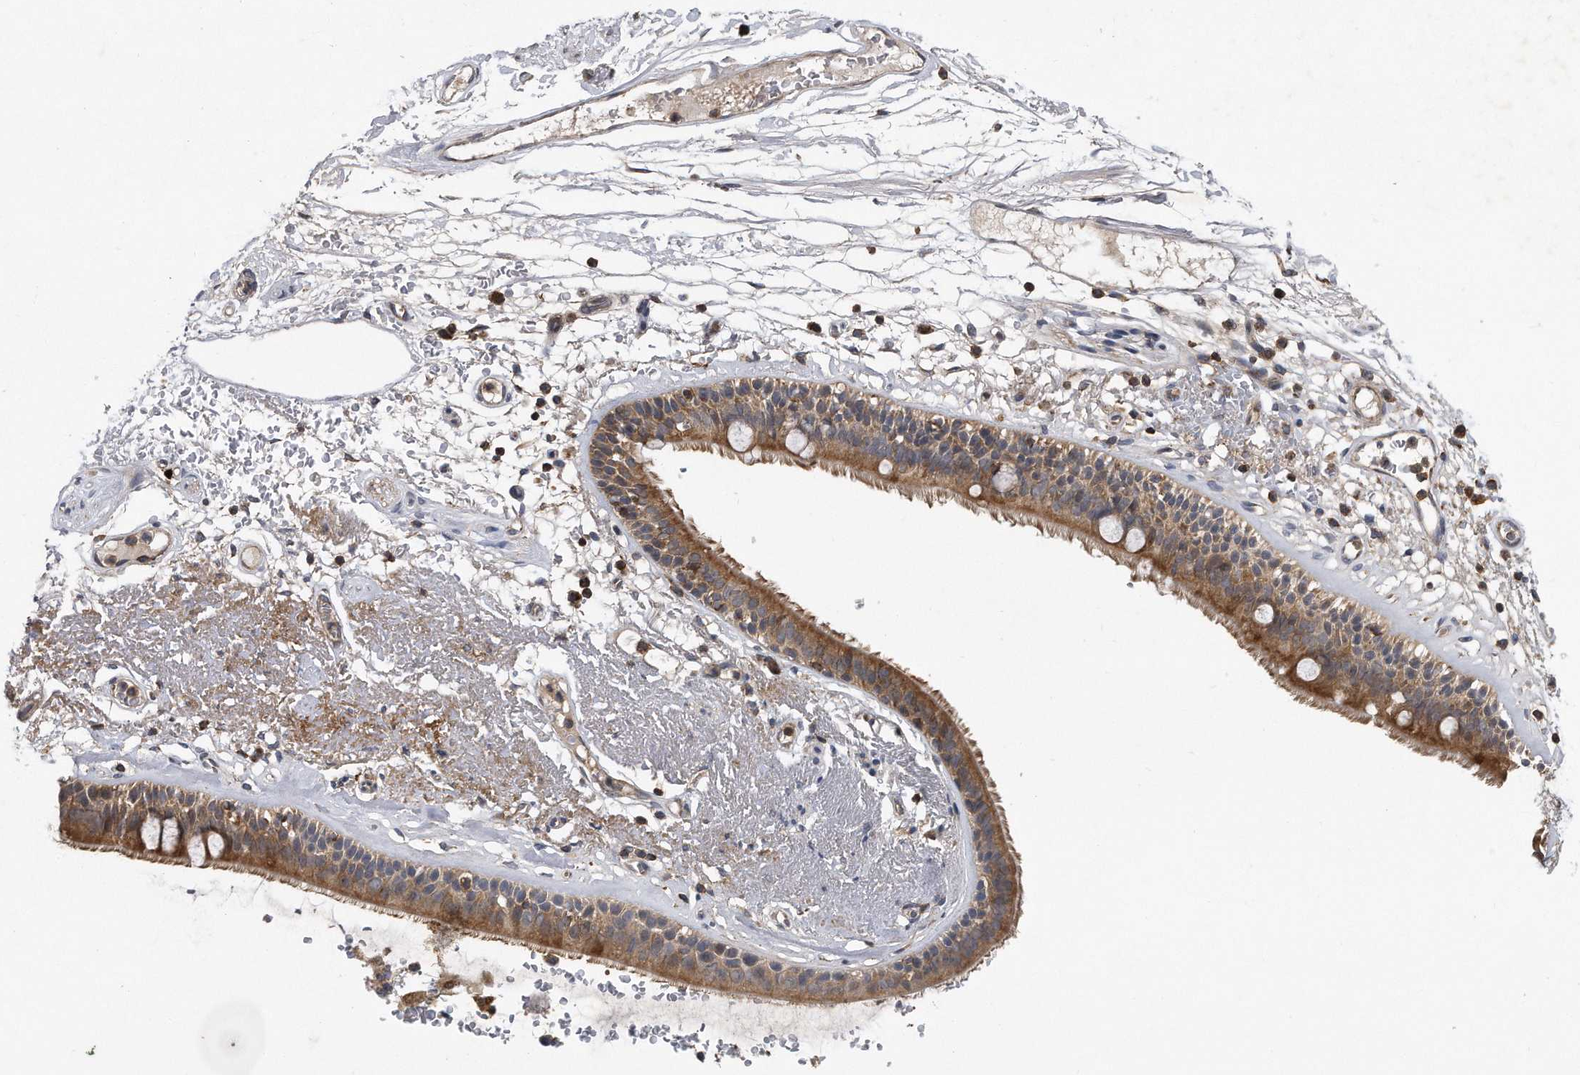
{"staining": {"intensity": "moderate", "quantity": ">75%", "location": "cytoplasmic/membranous"}, "tissue": "adipose tissue", "cell_type": "Adipocytes", "image_type": "normal", "snomed": [{"axis": "morphology", "description": "Normal tissue, NOS"}, {"axis": "topography", "description": "Cartilage tissue"}], "caption": "Adipose tissue stained with DAB (3,3'-diaminobenzidine) immunohistochemistry (IHC) reveals medium levels of moderate cytoplasmic/membranous expression in approximately >75% of adipocytes.", "gene": "ALPK2", "patient": {"sex": "female", "age": 63}}